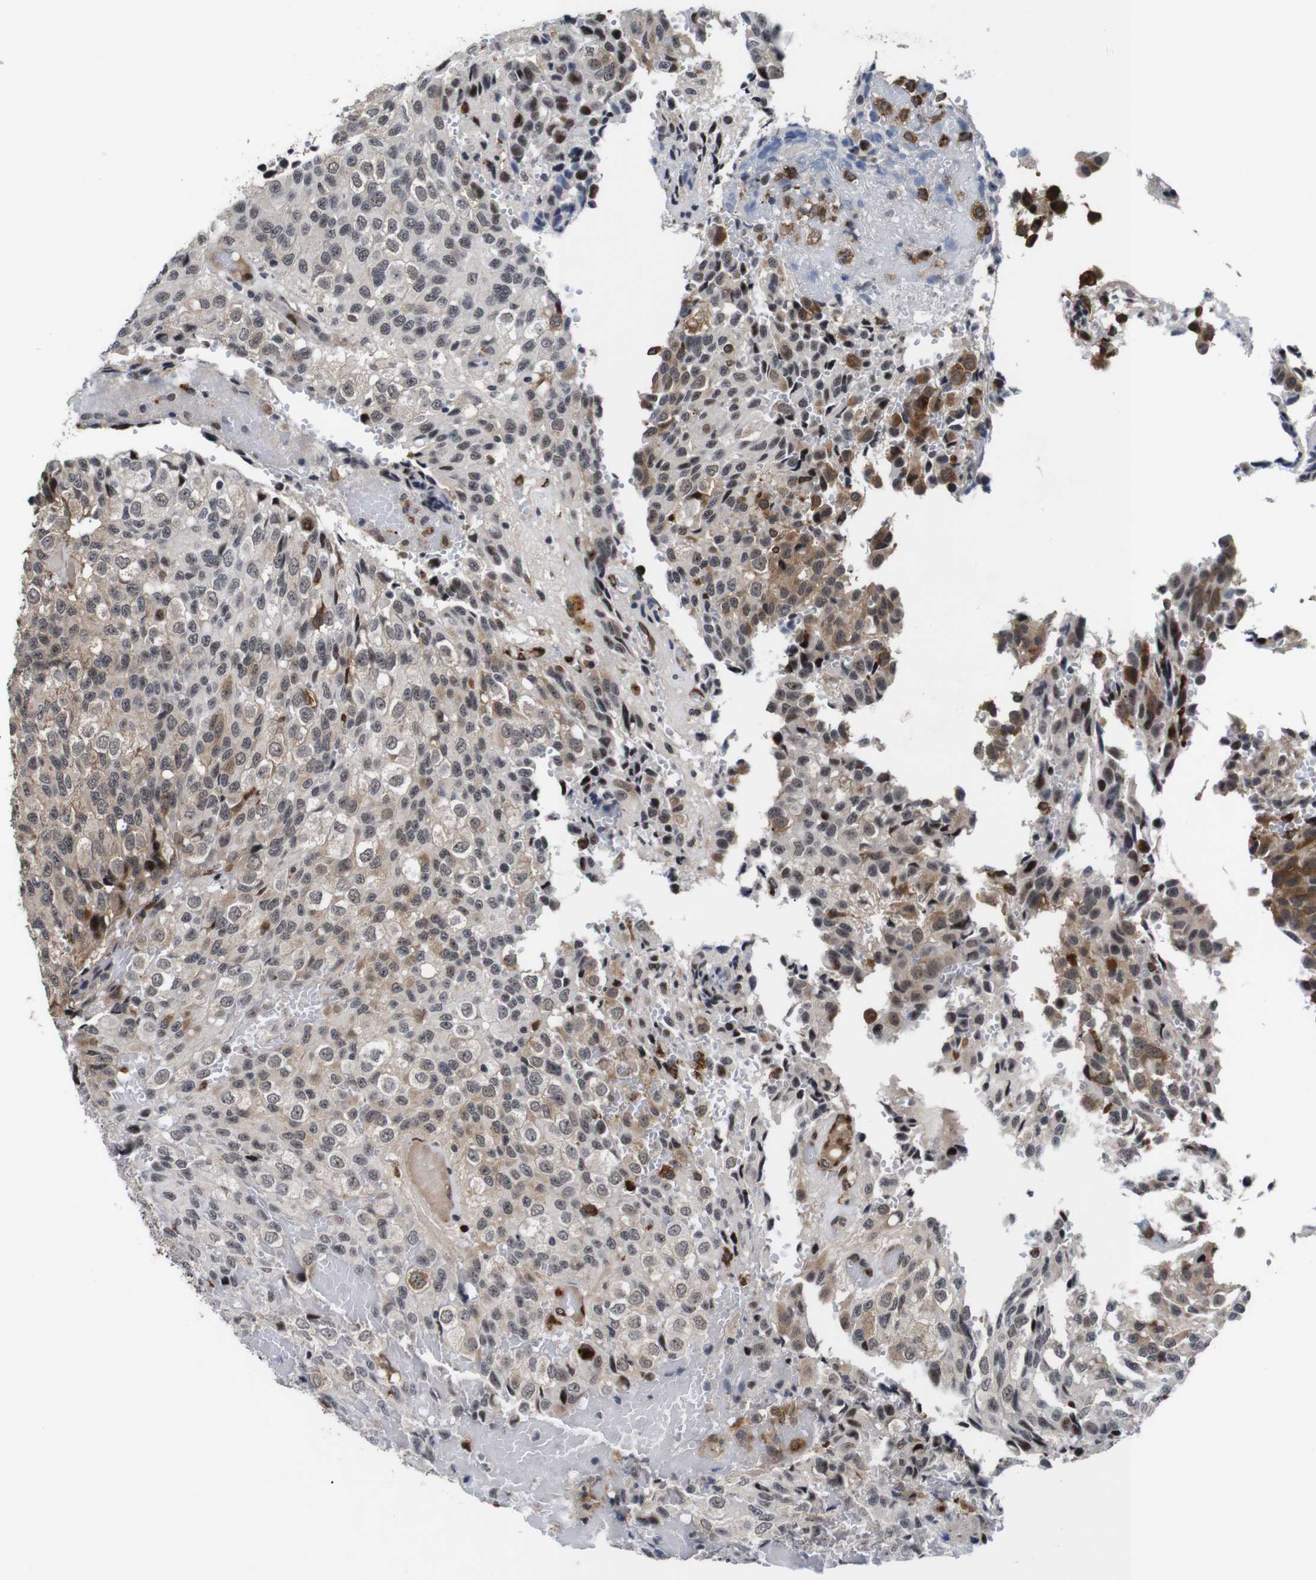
{"staining": {"intensity": "moderate", "quantity": "25%-75%", "location": "cytoplasmic/membranous,nuclear"}, "tissue": "glioma", "cell_type": "Tumor cells", "image_type": "cancer", "snomed": [{"axis": "morphology", "description": "Glioma, malignant, High grade"}, {"axis": "topography", "description": "Brain"}], "caption": "The image displays a brown stain indicating the presence of a protein in the cytoplasmic/membranous and nuclear of tumor cells in malignant high-grade glioma.", "gene": "EIF4G1", "patient": {"sex": "male", "age": 32}}